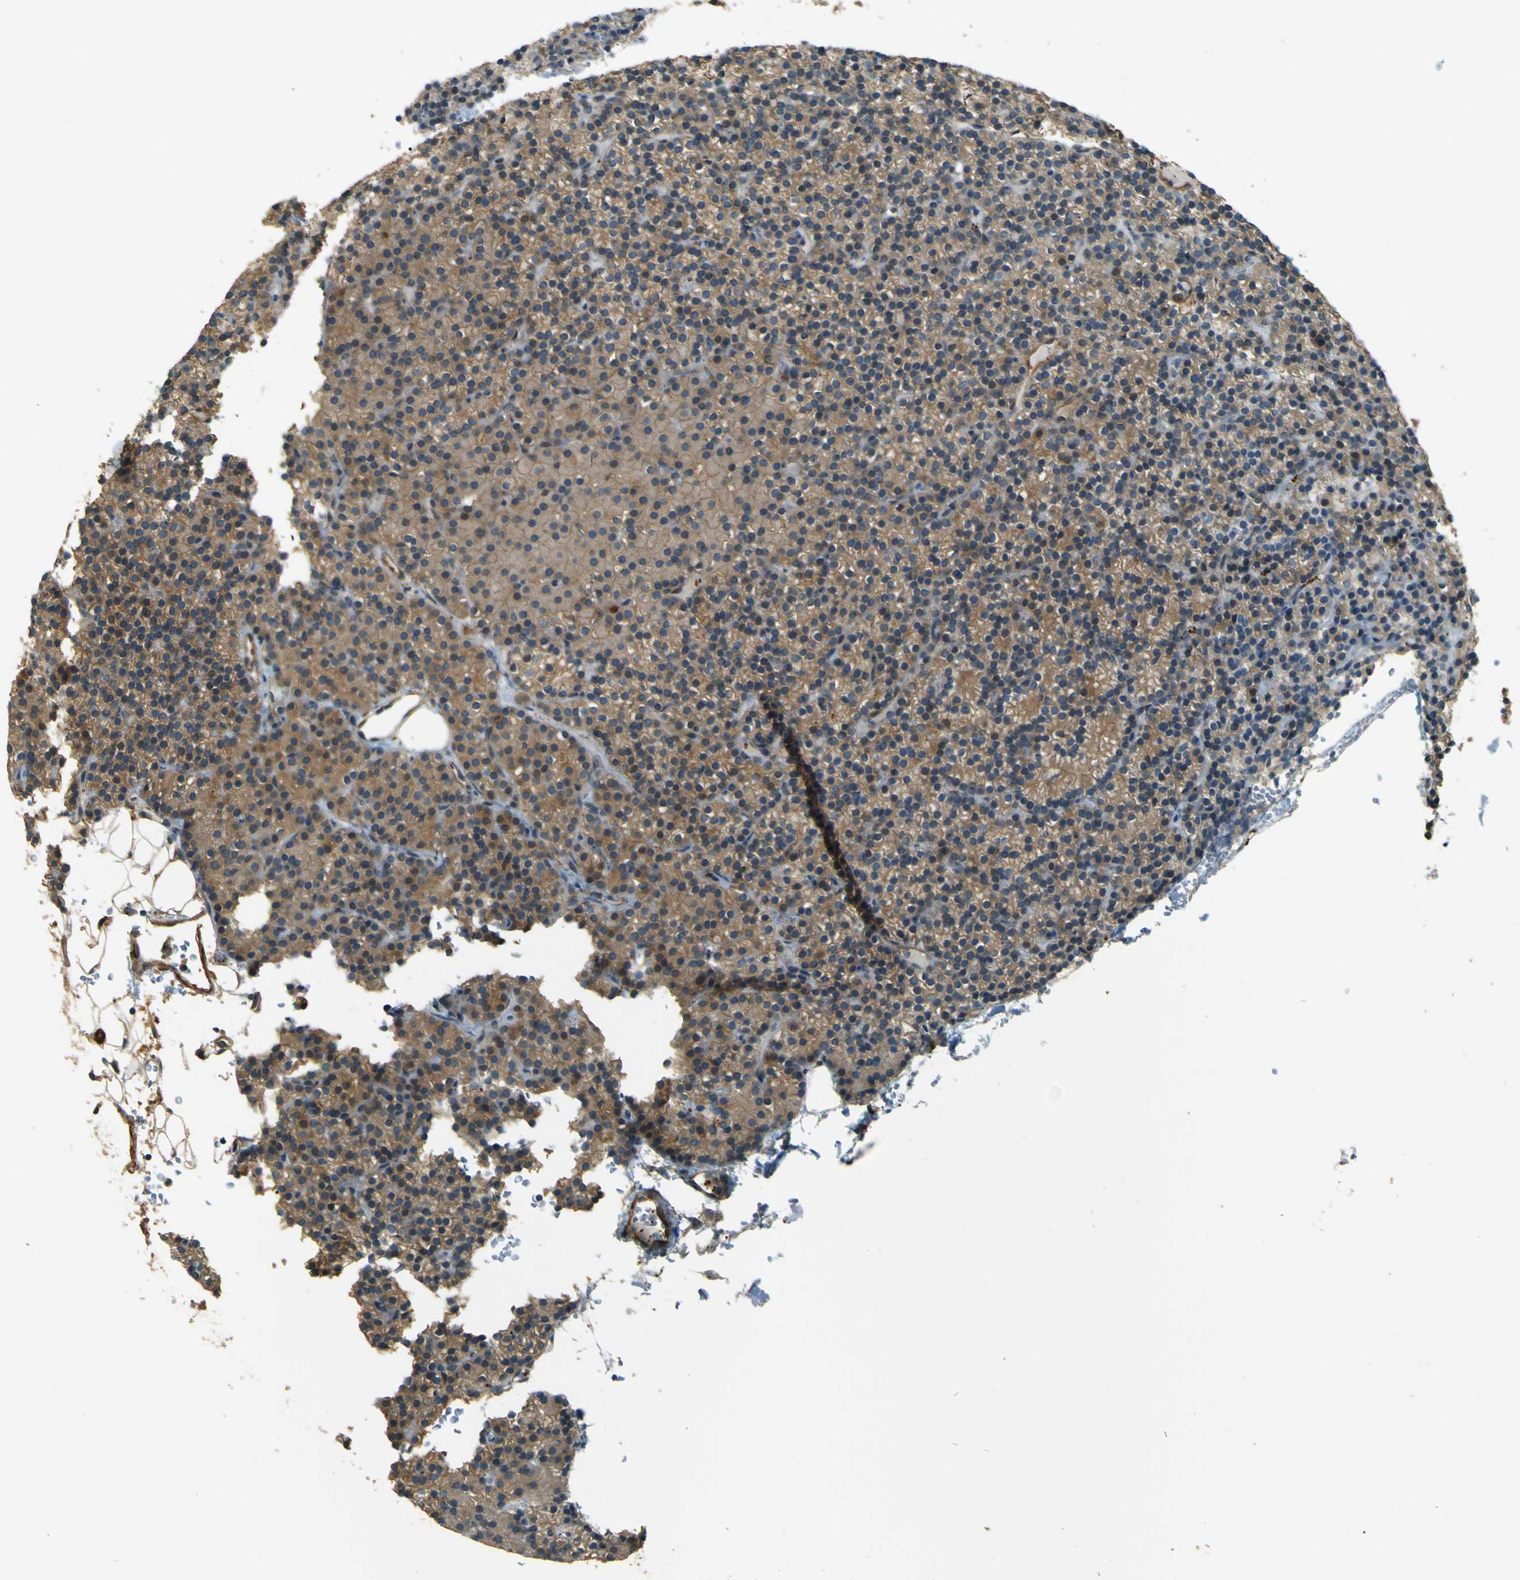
{"staining": {"intensity": "moderate", "quantity": ">75%", "location": "cytoplasmic/membranous"}, "tissue": "parathyroid gland", "cell_type": "Glandular cells", "image_type": "normal", "snomed": [{"axis": "morphology", "description": "Normal tissue, NOS"}, {"axis": "morphology", "description": "Hyperplasia, NOS"}, {"axis": "topography", "description": "Parathyroid gland"}], "caption": "Immunohistochemistry (IHC) of unremarkable human parathyroid gland exhibits medium levels of moderate cytoplasmic/membranous positivity in approximately >75% of glandular cells.", "gene": "NEXN", "patient": {"sex": "male", "age": 44}}